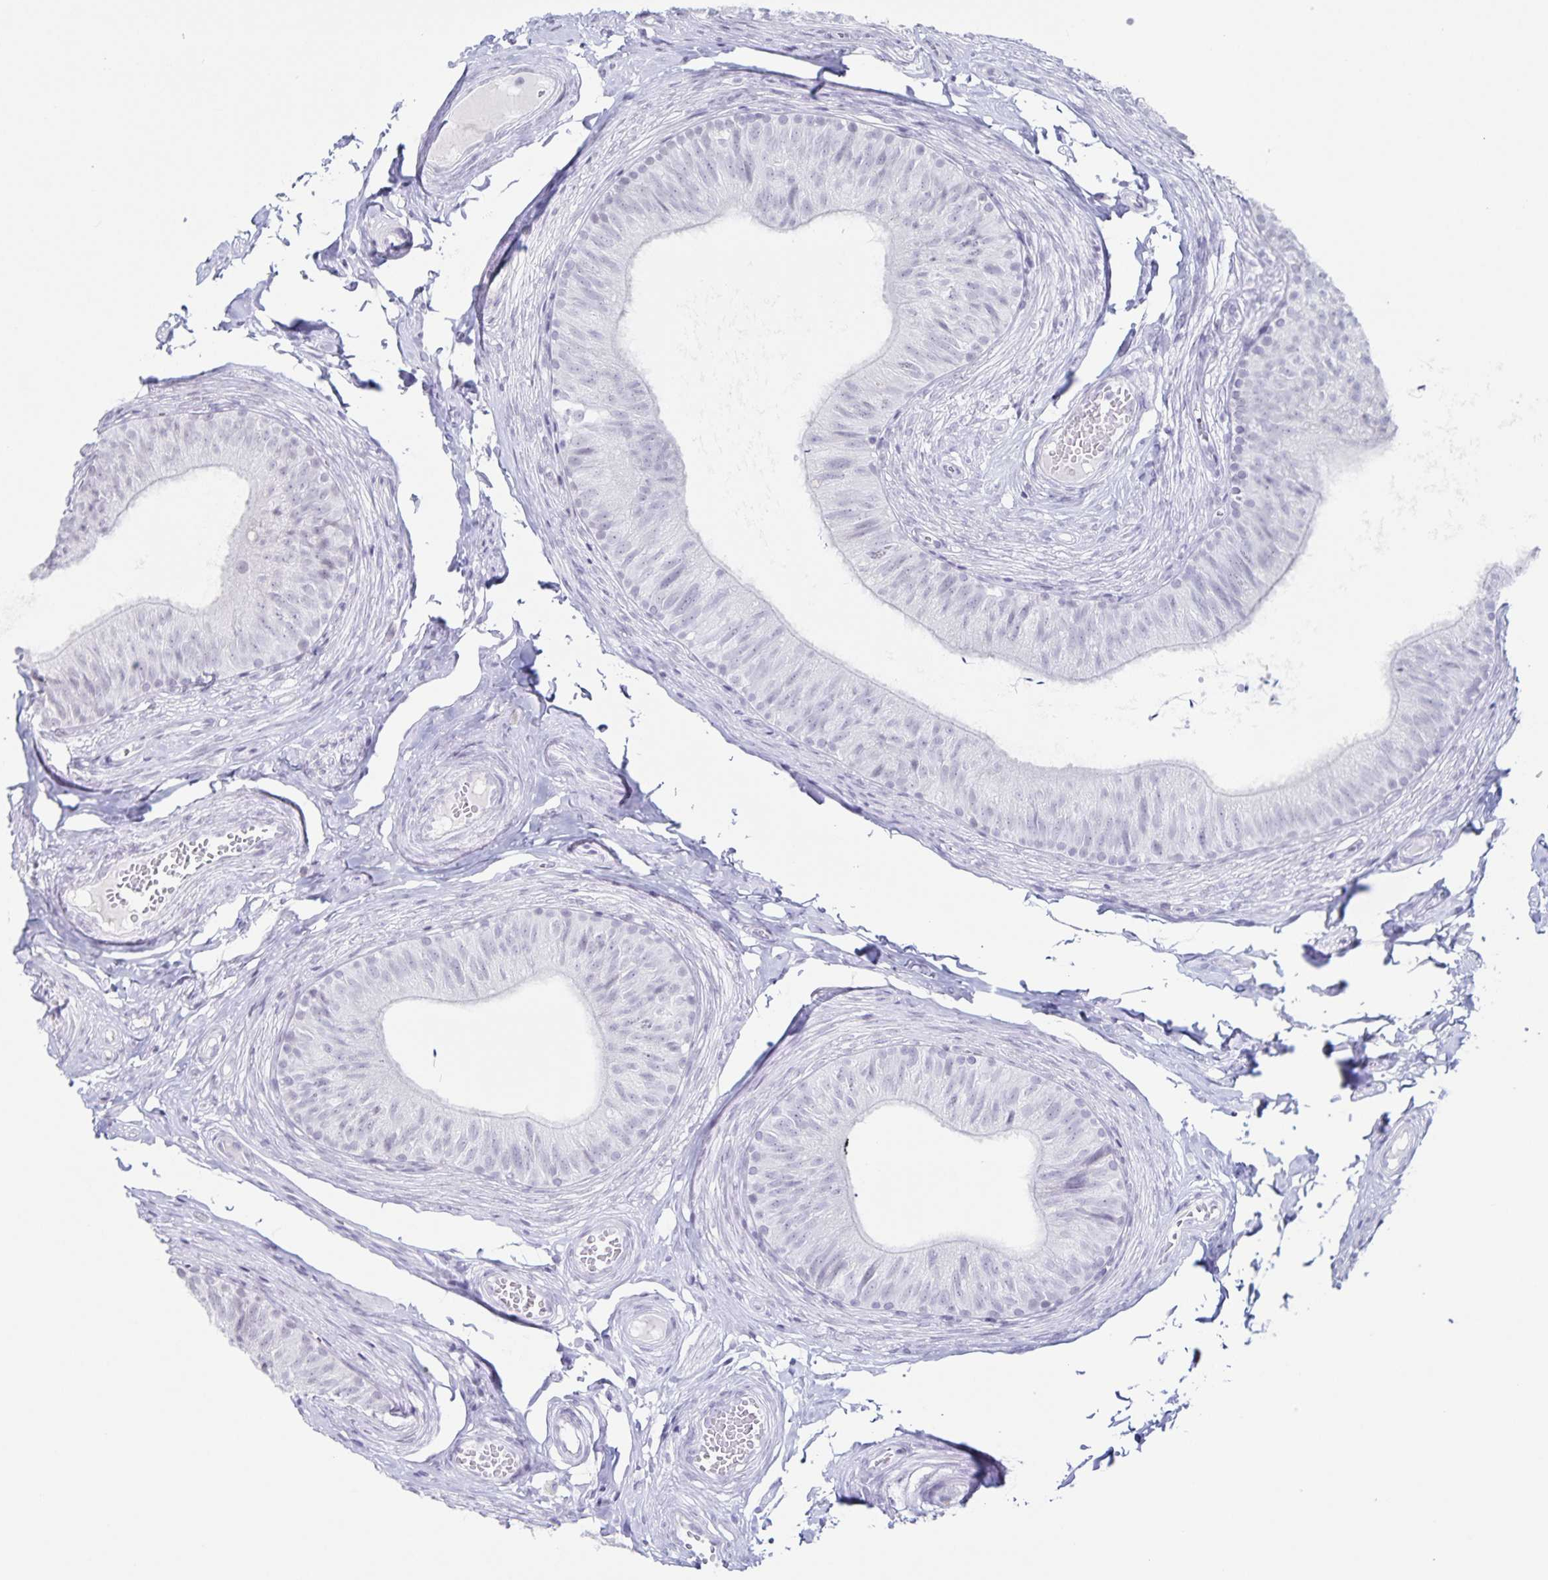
{"staining": {"intensity": "negative", "quantity": "none", "location": "none"}, "tissue": "epididymis", "cell_type": "Glandular cells", "image_type": "normal", "snomed": [{"axis": "morphology", "description": "Normal tissue, NOS"}, {"axis": "topography", "description": "Epididymis, spermatic cord, NOS"}, {"axis": "topography", "description": "Epididymis"}, {"axis": "topography", "description": "Peripheral nerve tissue"}], "caption": "Normal epididymis was stained to show a protein in brown. There is no significant staining in glandular cells.", "gene": "LCE6A", "patient": {"sex": "male", "age": 29}}